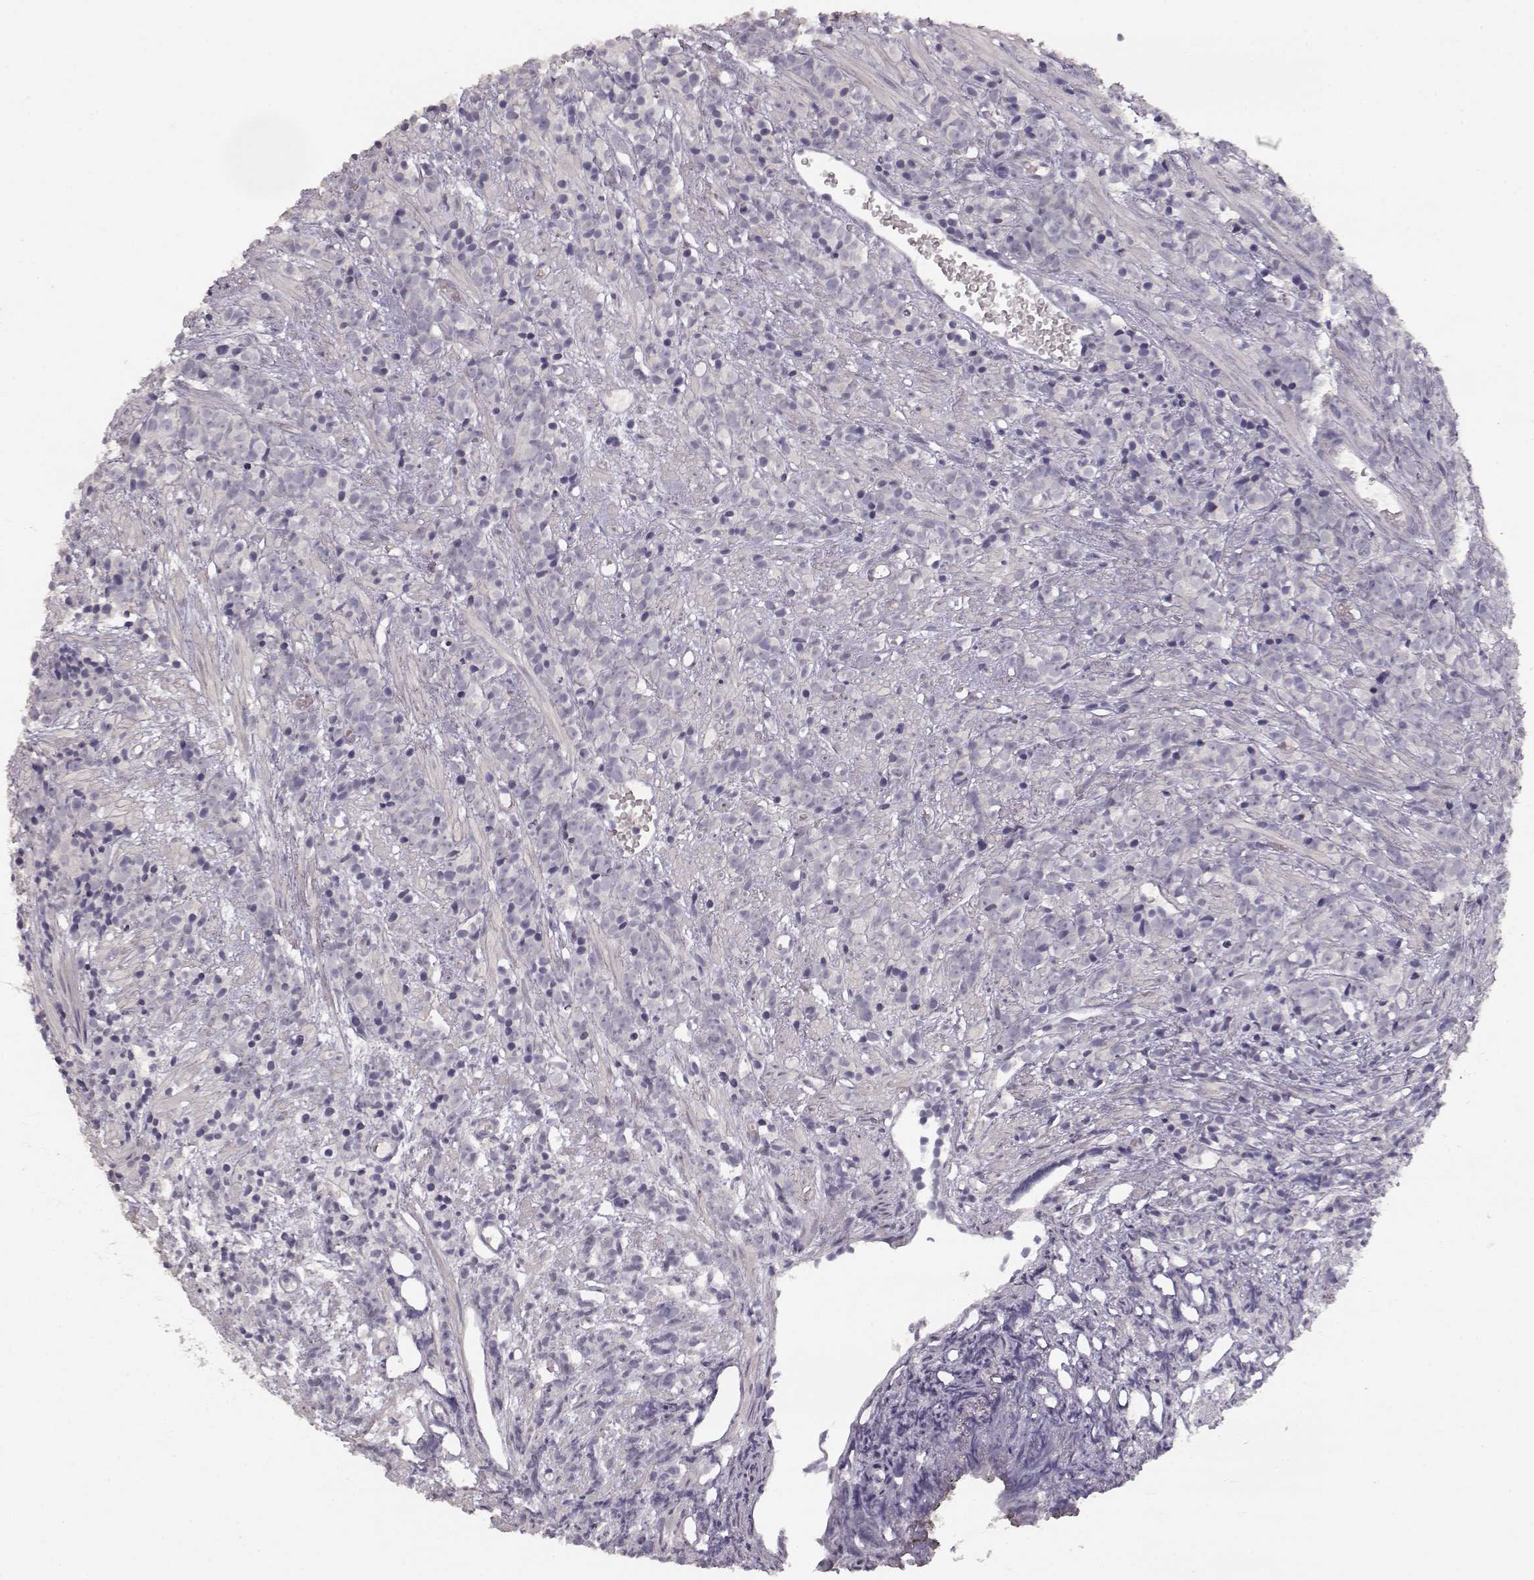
{"staining": {"intensity": "negative", "quantity": "none", "location": "none"}, "tissue": "prostate cancer", "cell_type": "Tumor cells", "image_type": "cancer", "snomed": [{"axis": "morphology", "description": "Adenocarcinoma, High grade"}, {"axis": "topography", "description": "Prostate"}], "caption": "Prostate cancer (adenocarcinoma (high-grade)) was stained to show a protein in brown. There is no significant expression in tumor cells.", "gene": "TPH2", "patient": {"sex": "male", "age": 81}}